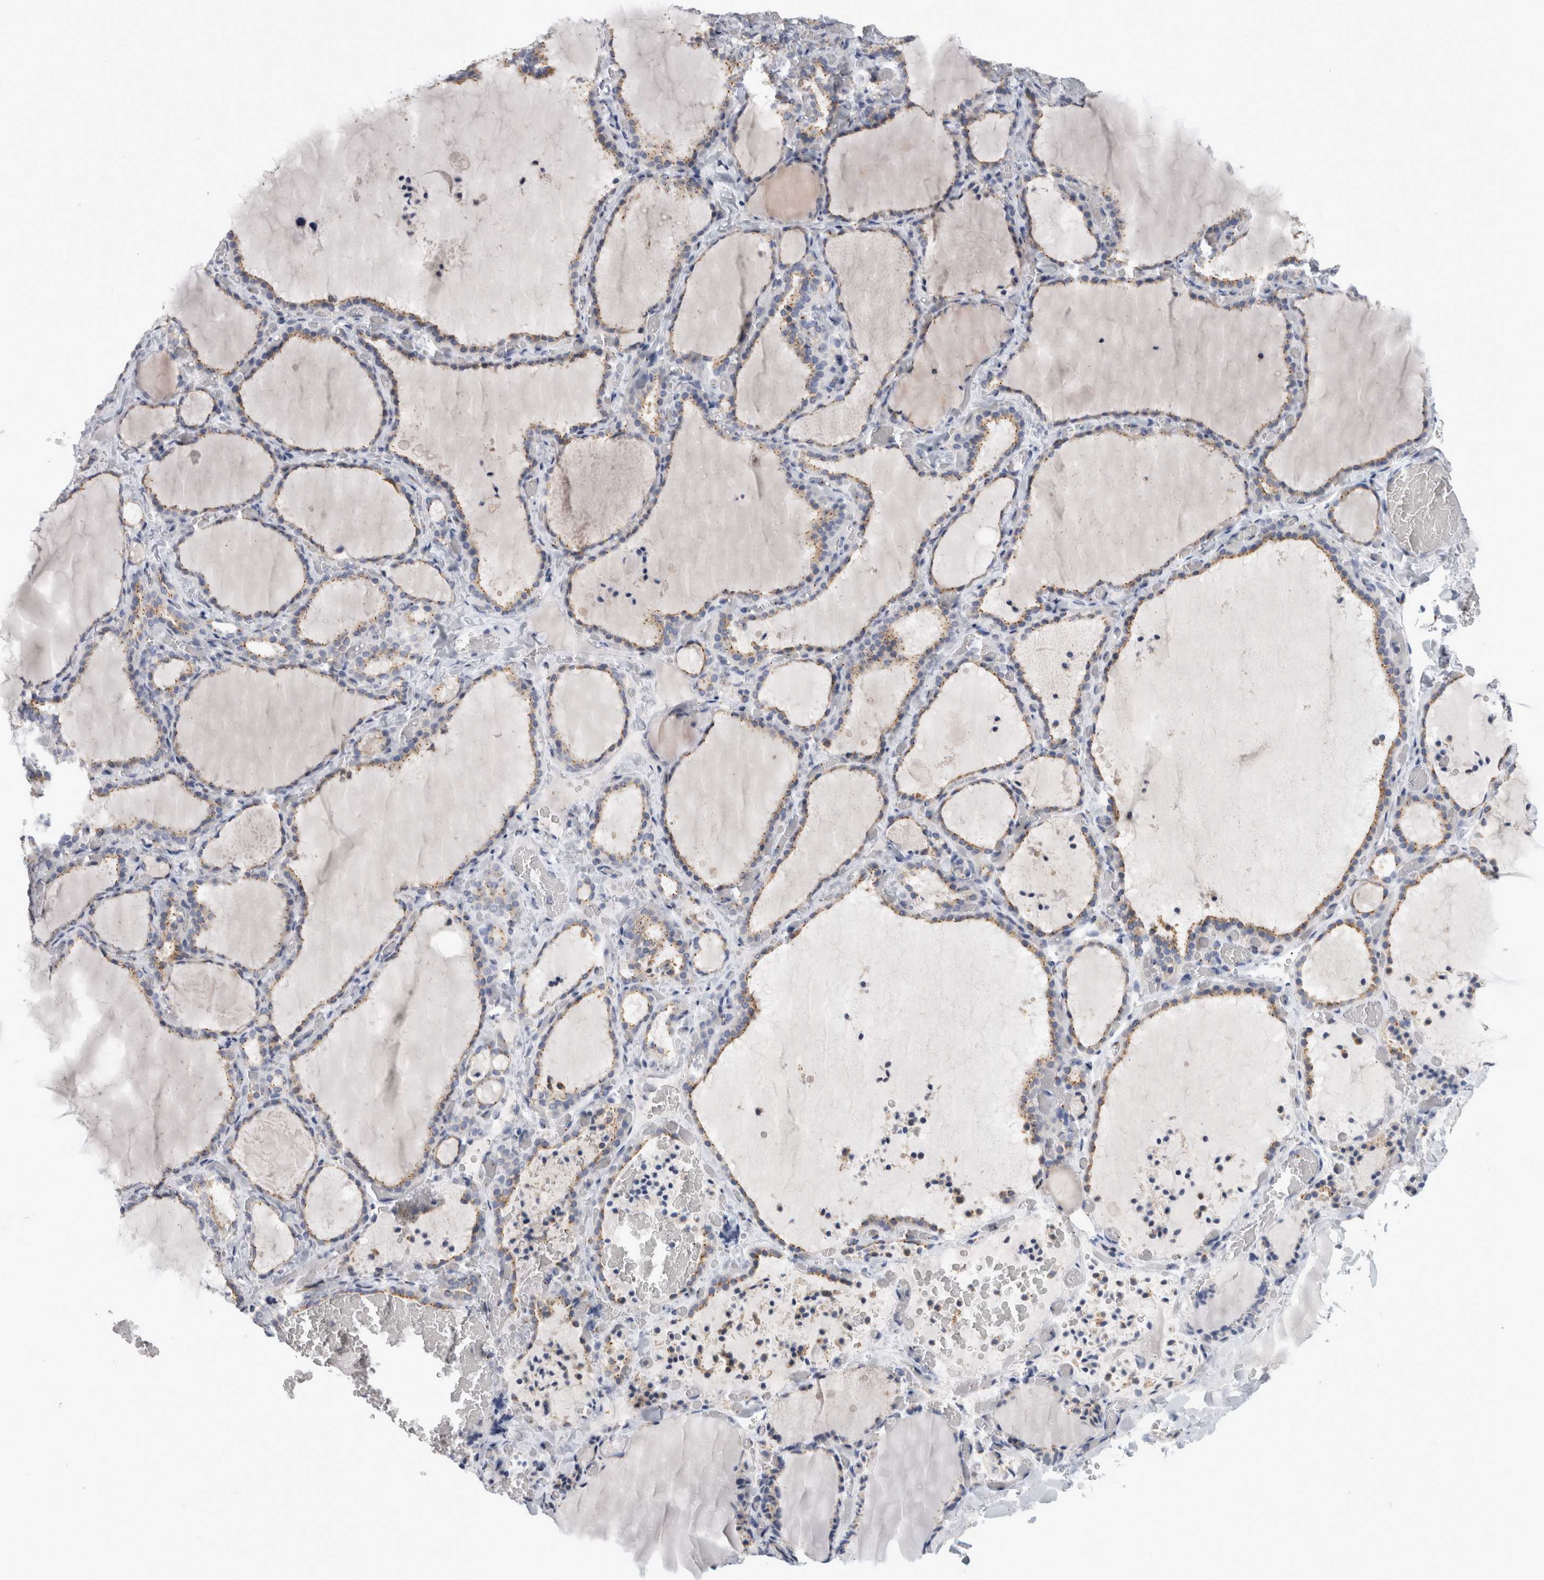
{"staining": {"intensity": "weak", "quantity": ">75%", "location": "cytoplasmic/membranous"}, "tissue": "thyroid gland", "cell_type": "Glandular cells", "image_type": "normal", "snomed": [{"axis": "morphology", "description": "Normal tissue, NOS"}, {"axis": "topography", "description": "Thyroid gland"}], "caption": "Protein staining demonstrates weak cytoplasmic/membranous expression in about >75% of glandular cells in benign thyroid gland.", "gene": "AKAP9", "patient": {"sex": "female", "age": 22}}